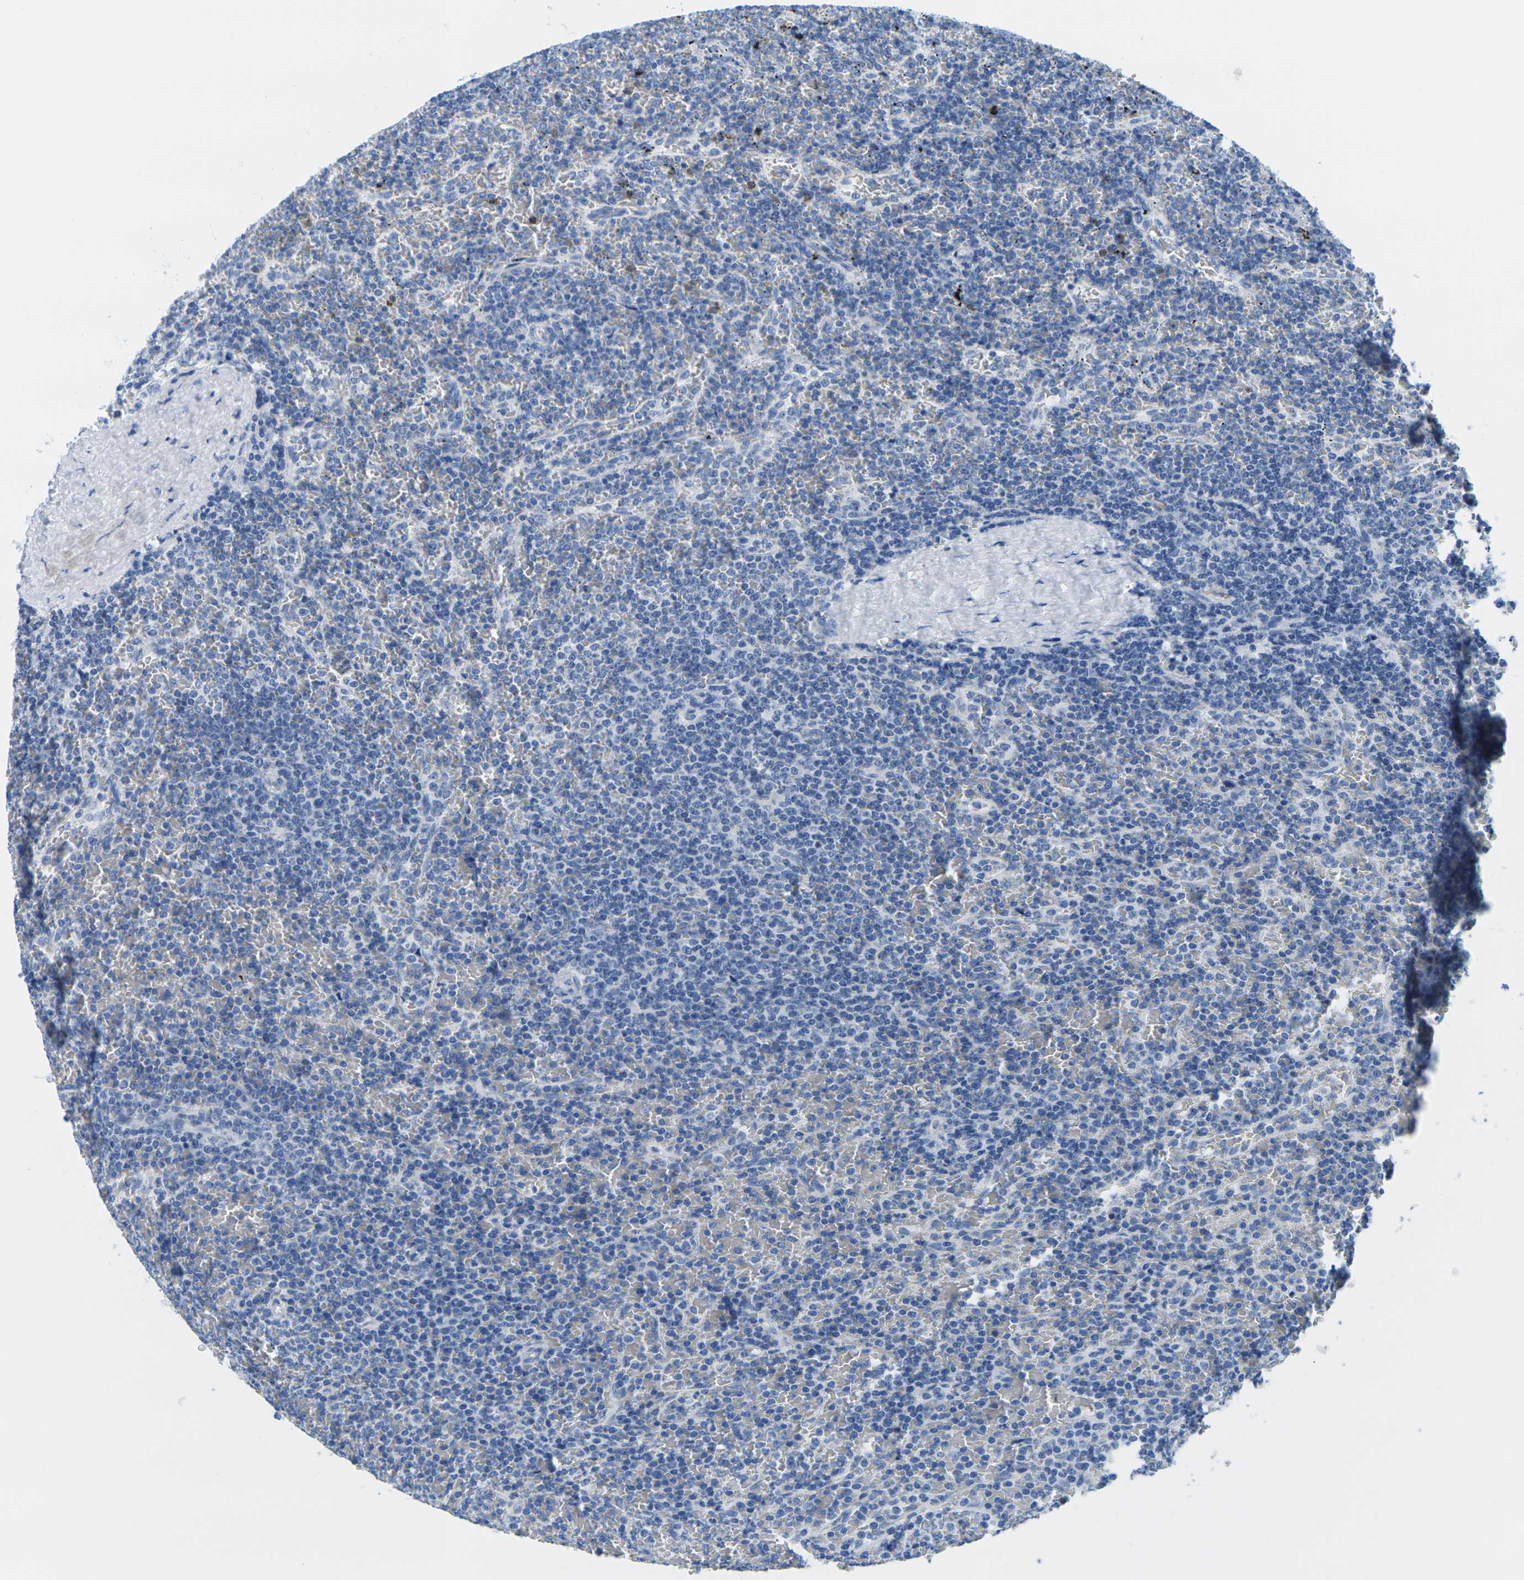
{"staining": {"intensity": "negative", "quantity": "none", "location": "none"}, "tissue": "lymphoma", "cell_type": "Tumor cells", "image_type": "cancer", "snomed": [{"axis": "morphology", "description": "Malignant lymphoma, non-Hodgkin's type, Low grade"}, {"axis": "topography", "description": "Spleen"}], "caption": "IHC micrograph of lymphoma stained for a protein (brown), which demonstrates no positivity in tumor cells.", "gene": "FAM3D", "patient": {"sex": "female", "age": 77}}